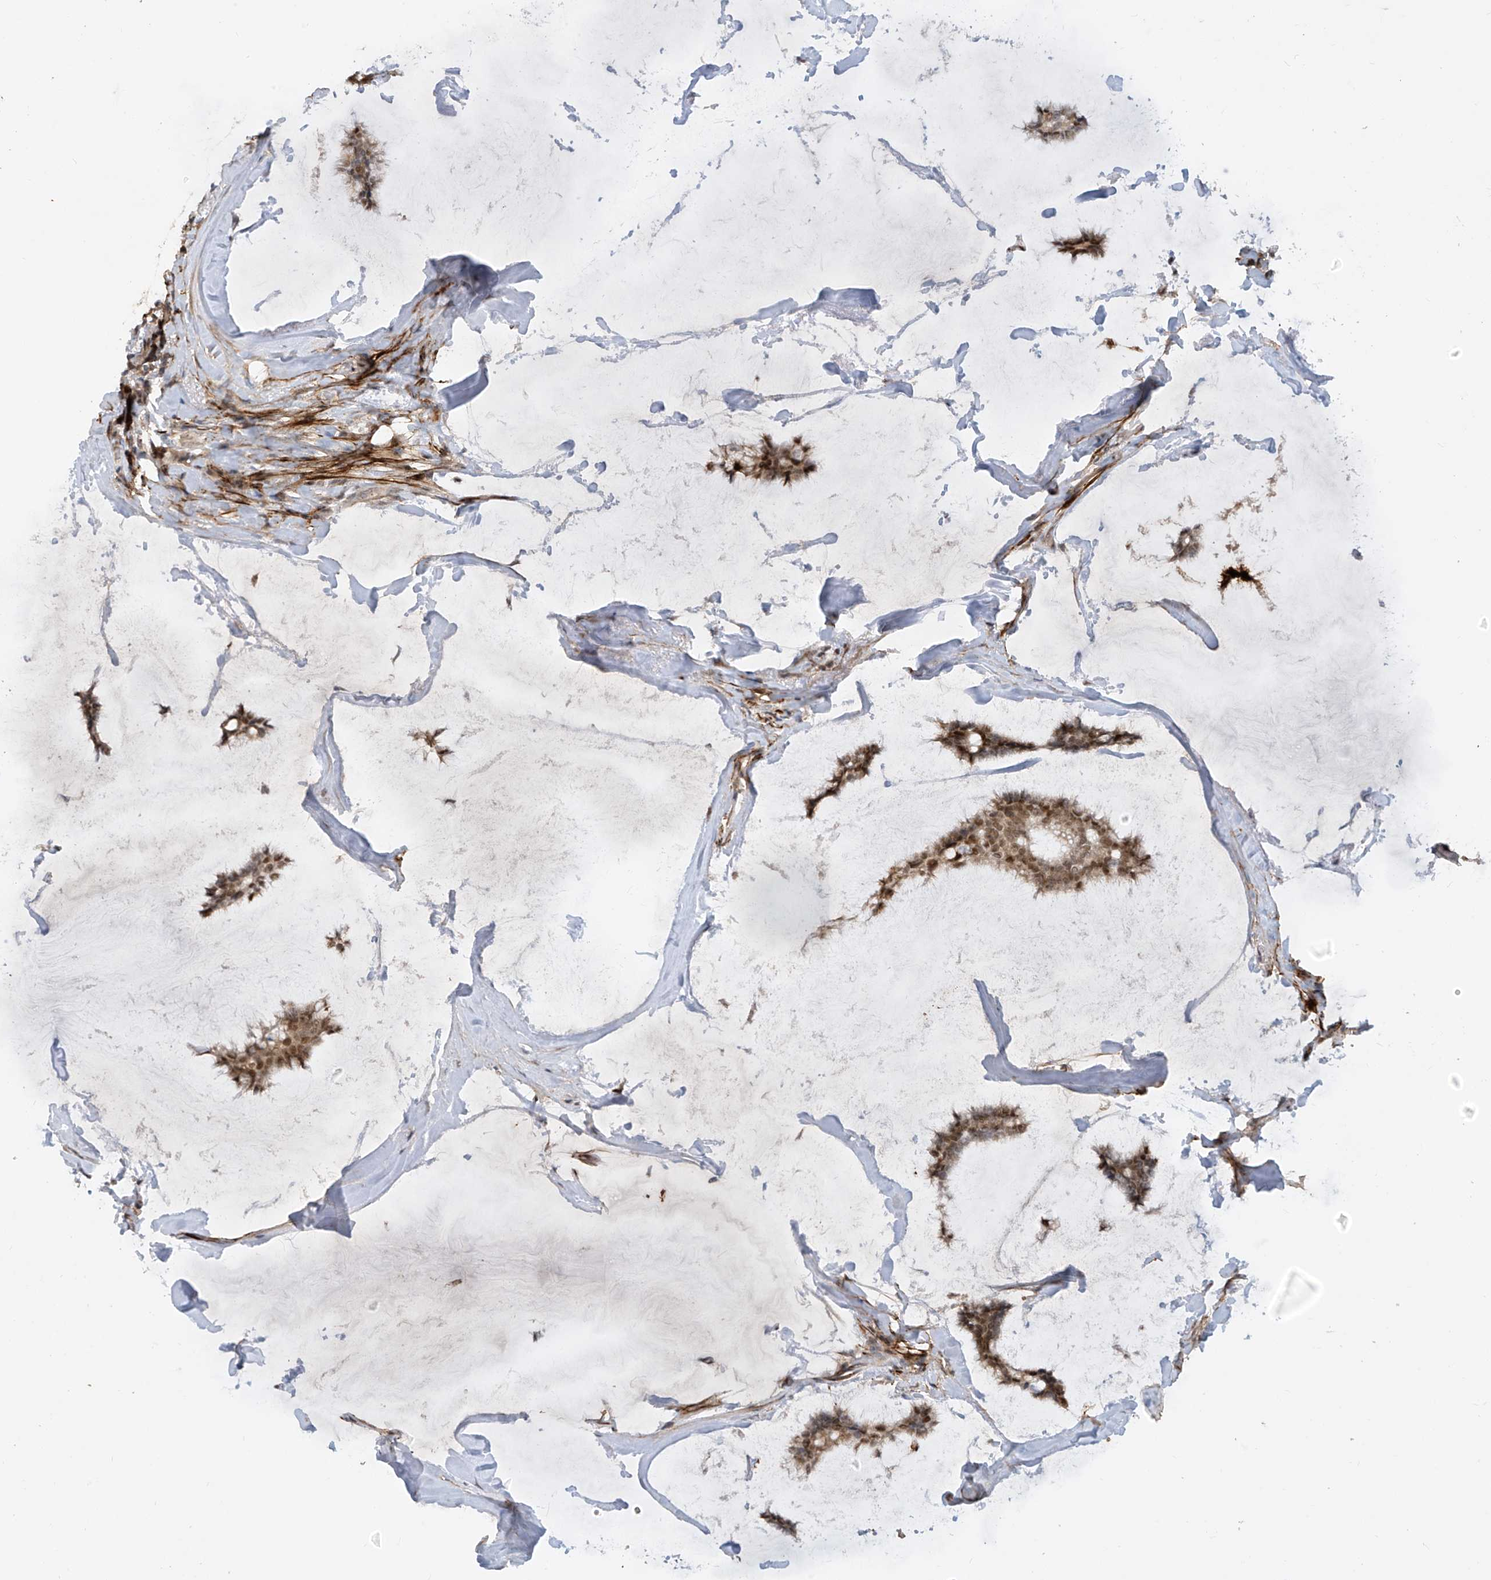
{"staining": {"intensity": "moderate", "quantity": ">75%", "location": "nuclear"}, "tissue": "breast cancer", "cell_type": "Tumor cells", "image_type": "cancer", "snomed": [{"axis": "morphology", "description": "Duct carcinoma"}, {"axis": "topography", "description": "Breast"}], "caption": "Moderate nuclear expression for a protein is seen in approximately >75% of tumor cells of invasive ductal carcinoma (breast) using immunohistochemistry (IHC).", "gene": "LAGE3", "patient": {"sex": "female", "age": 93}}